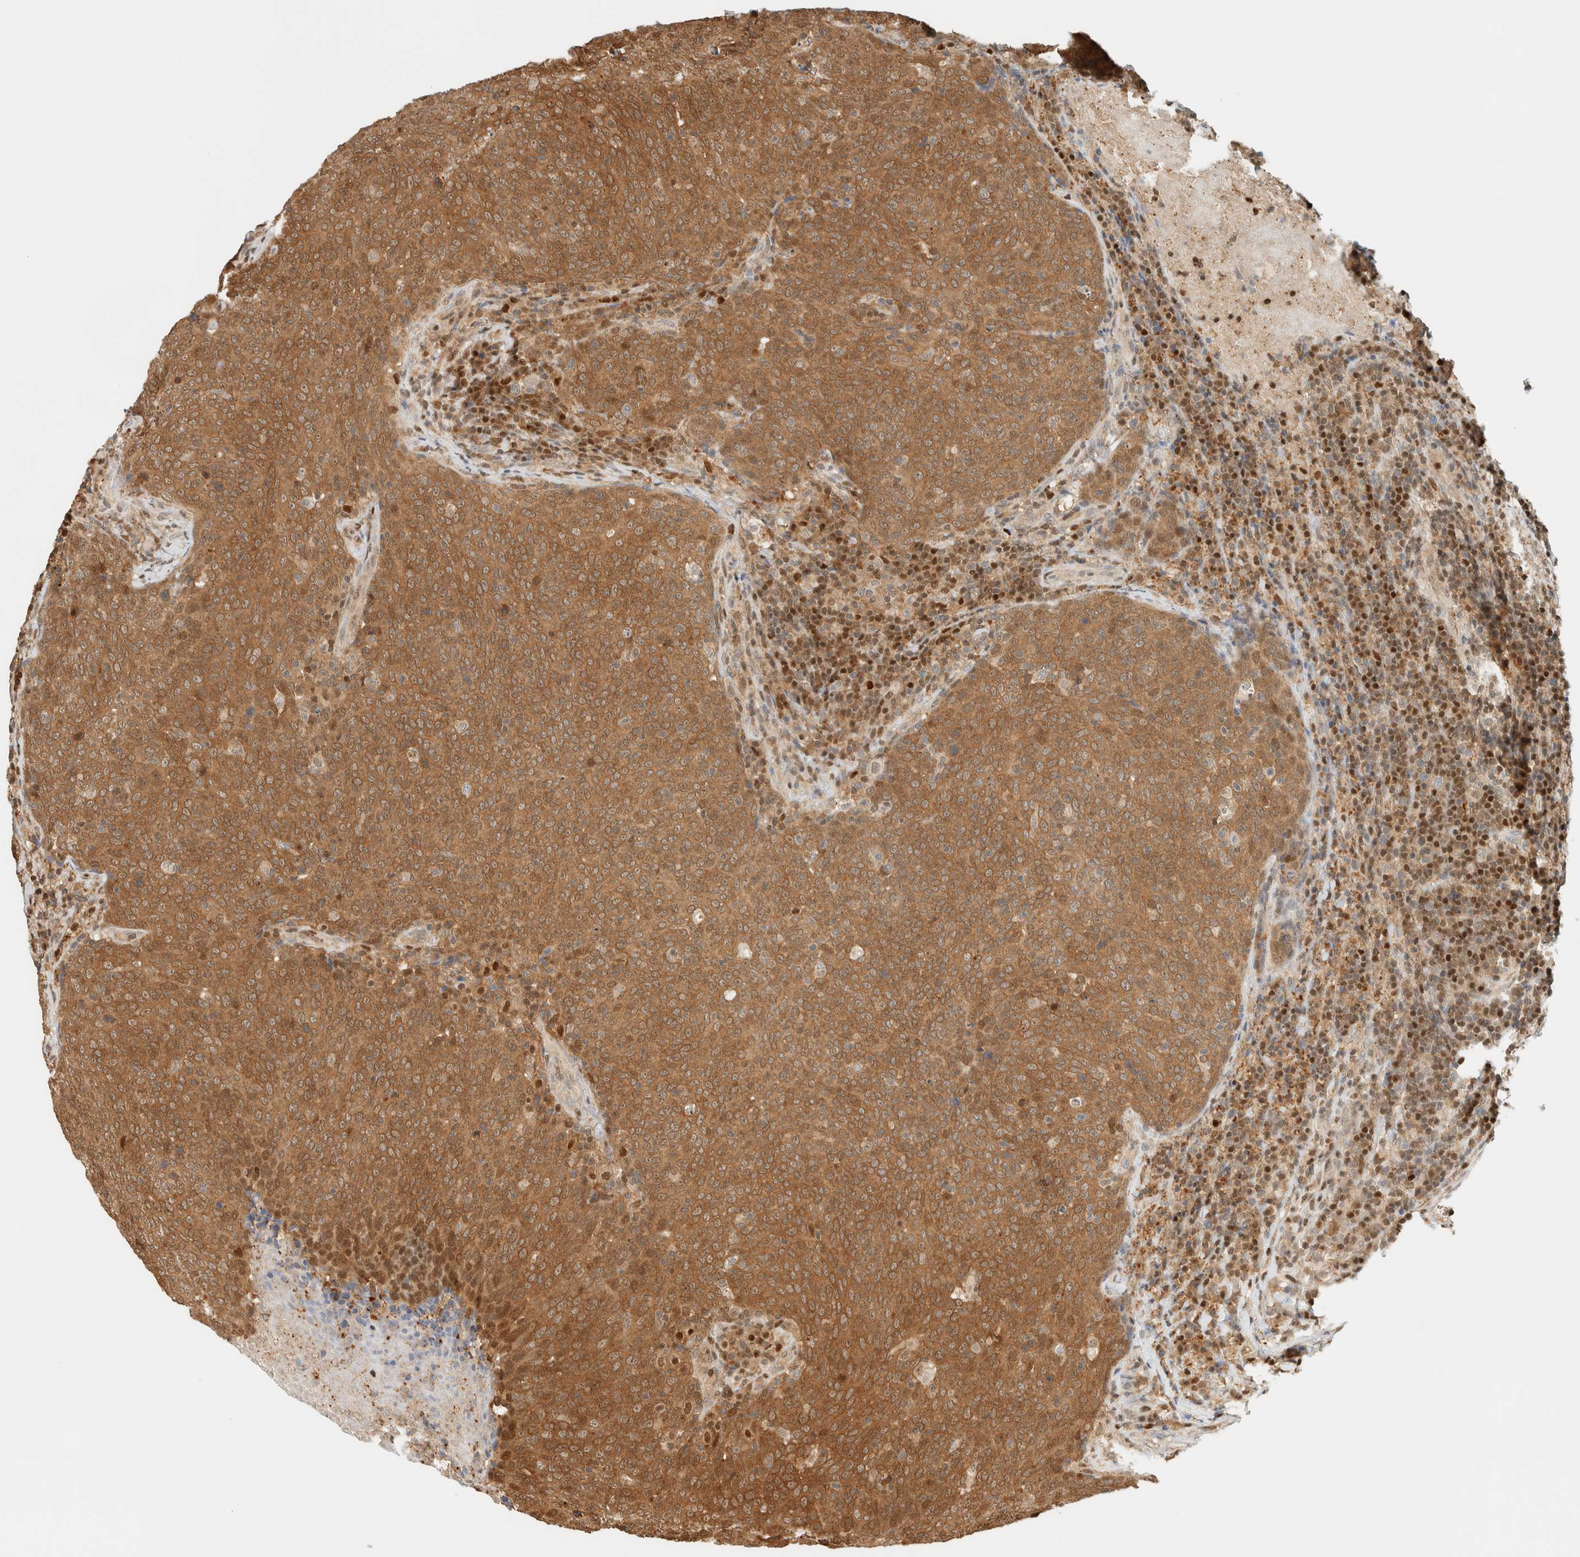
{"staining": {"intensity": "moderate", "quantity": ">75%", "location": "cytoplasmic/membranous,nuclear"}, "tissue": "head and neck cancer", "cell_type": "Tumor cells", "image_type": "cancer", "snomed": [{"axis": "morphology", "description": "Squamous cell carcinoma, NOS"}, {"axis": "morphology", "description": "Squamous cell carcinoma, metastatic, NOS"}, {"axis": "topography", "description": "Lymph node"}, {"axis": "topography", "description": "Head-Neck"}], "caption": "Protein staining displays moderate cytoplasmic/membranous and nuclear staining in about >75% of tumor cells in head and neck squamous cell carcinoma.", "gene": "ZBTB37", "patient": {"sex": "male", "age": 62}}